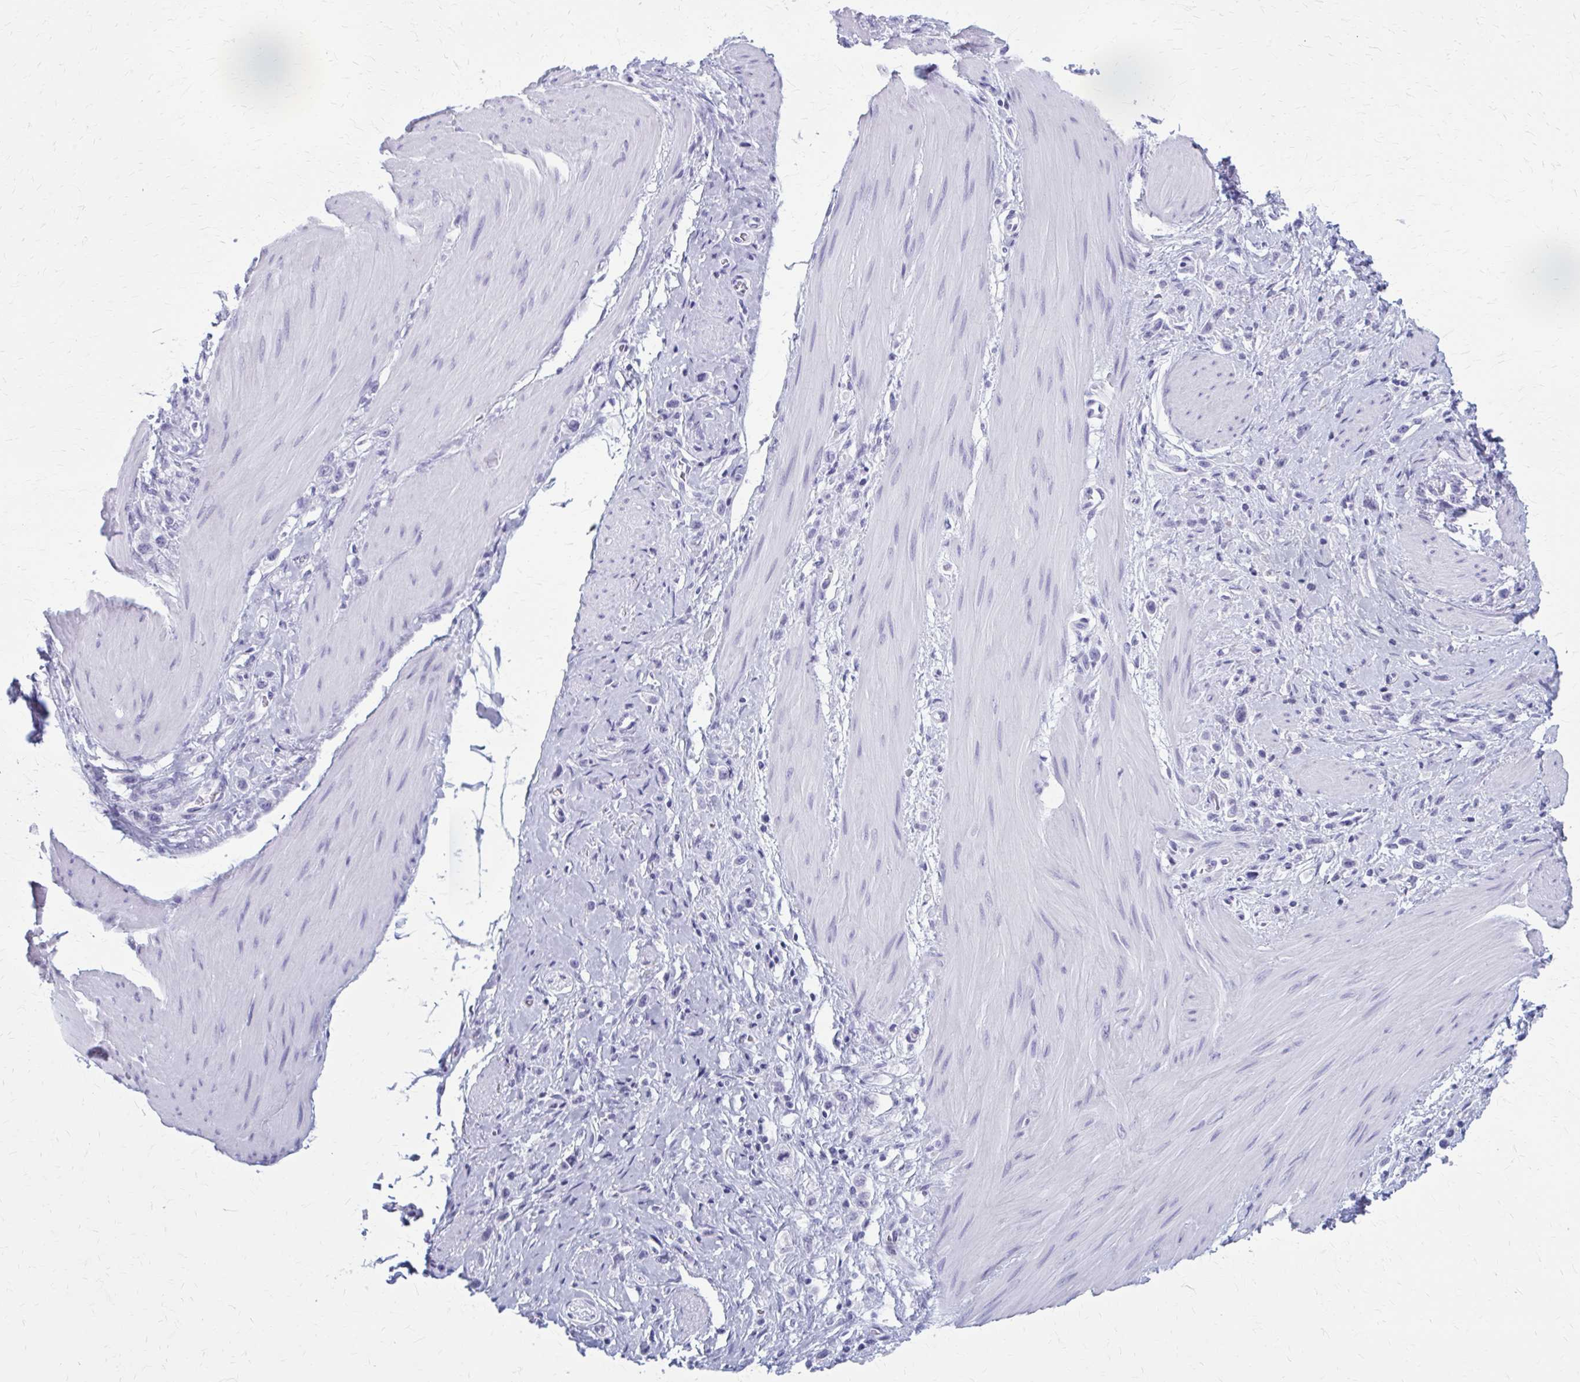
{"staining": {"intensity": "negative", "quantity": "none", "location": "none"}, "tissue": "stomach cancer", "cell_type": "Tumor cells", "image_type": "cancer", "snomed": [{"axis": "morphology", "description": "Adenocarcinoma, NOS"}, {"axis": "topography", "description": "Stomach"}], "caption": "Human stomach cancer (adenocarcinoma) stained for a protein using immunohistochemistry (IHC) displays no positivity in tumor cells.", "gene": "ZDHHC7", "patient": {"sex": "female", "age": 65}}